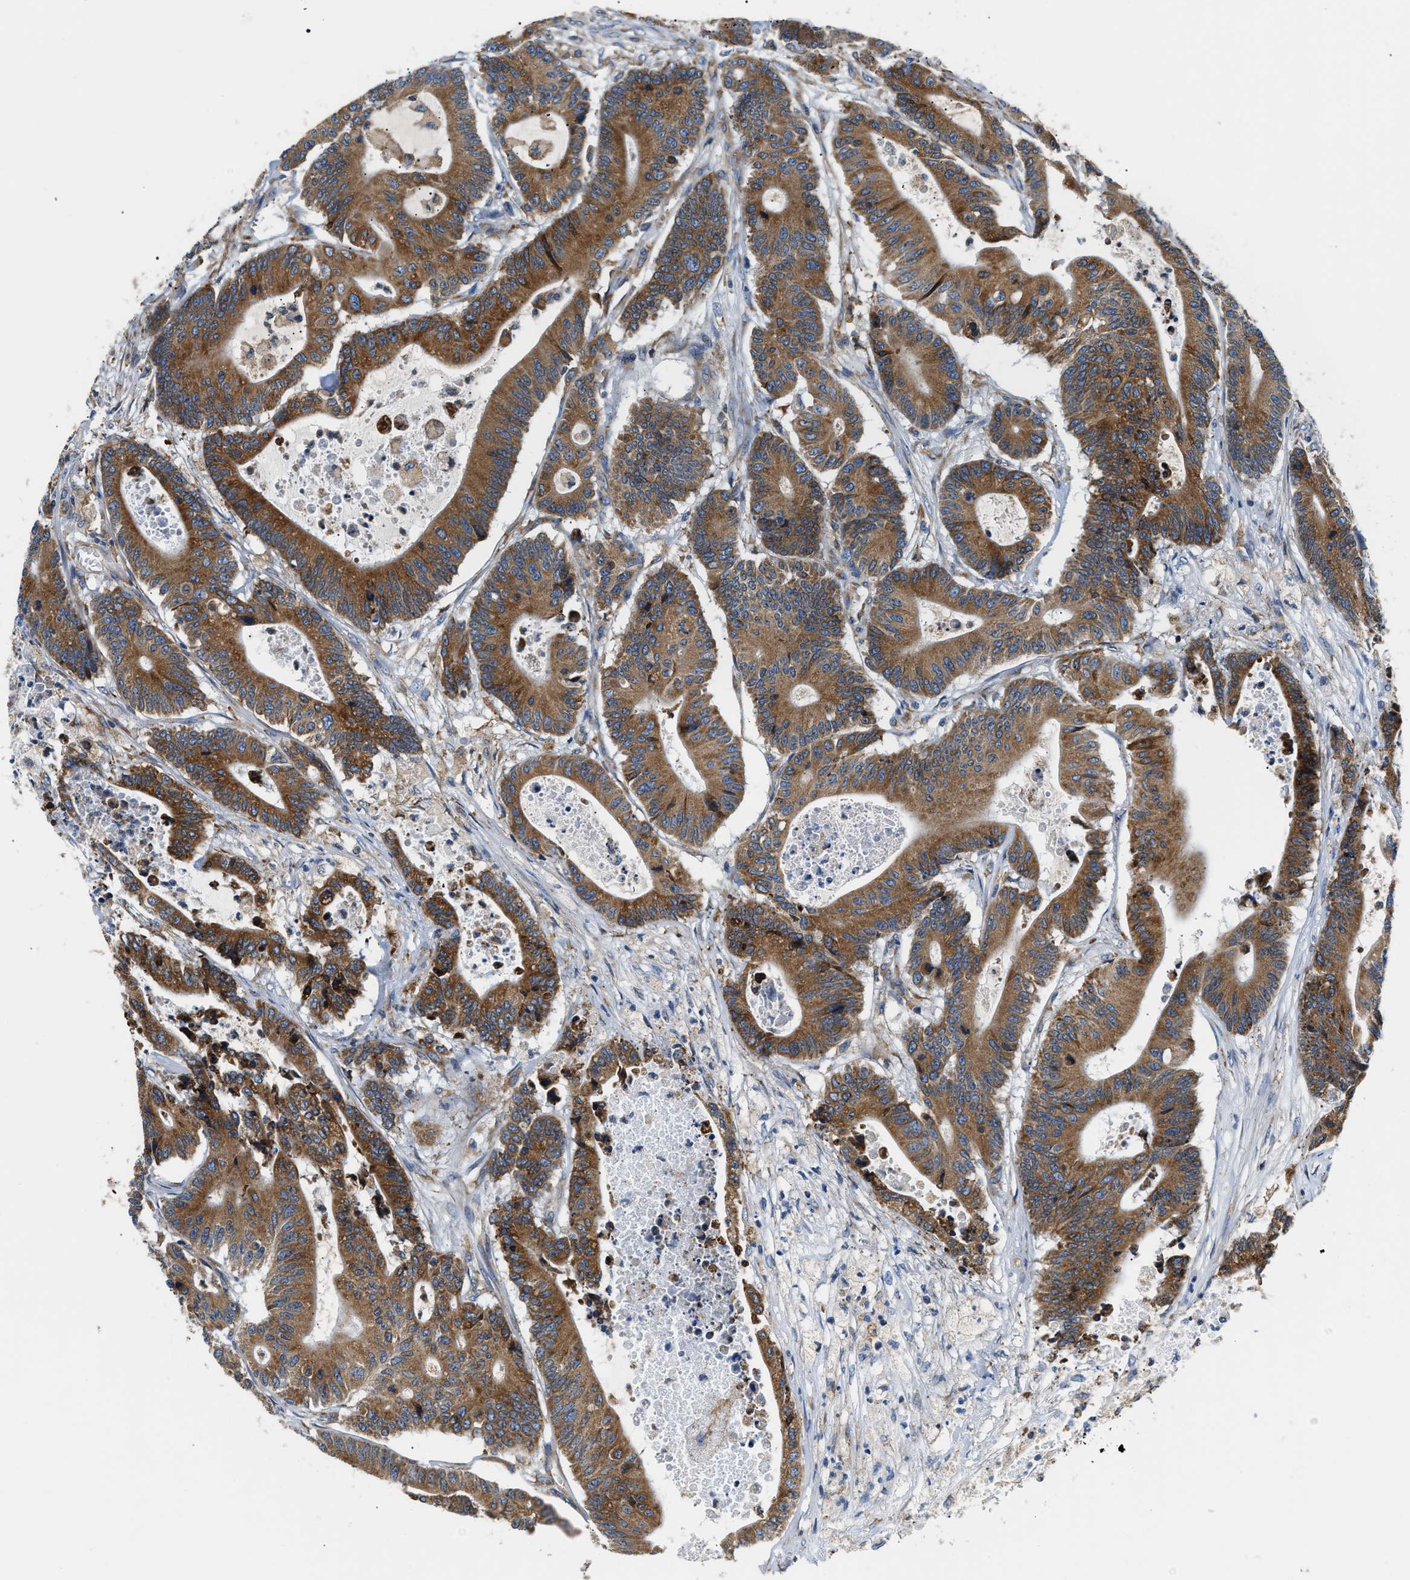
{"staining": {"intensity": "strong", "quantity": ">75%", "location": "cytoplasmic/membranous"}, "tissue": "colorectal cancer", "cell_type": "Tumor cells", "image_type": "cancer", "snomed": [{"axis": "morphology", "description": "Adenocarcinoma, NOS"}, {"axis": "topography", "description": "Colon"}], "caption": "Protein staining displays strong cytoplasmic/membranous staining in approximately >75% of tumor cells in adenocarcinoma (colorectal). (Brightfield microscopy of DAB IHC at high magnification).", "gene": "HDHD3", "patient": {"sex": "female", "age": 84}}